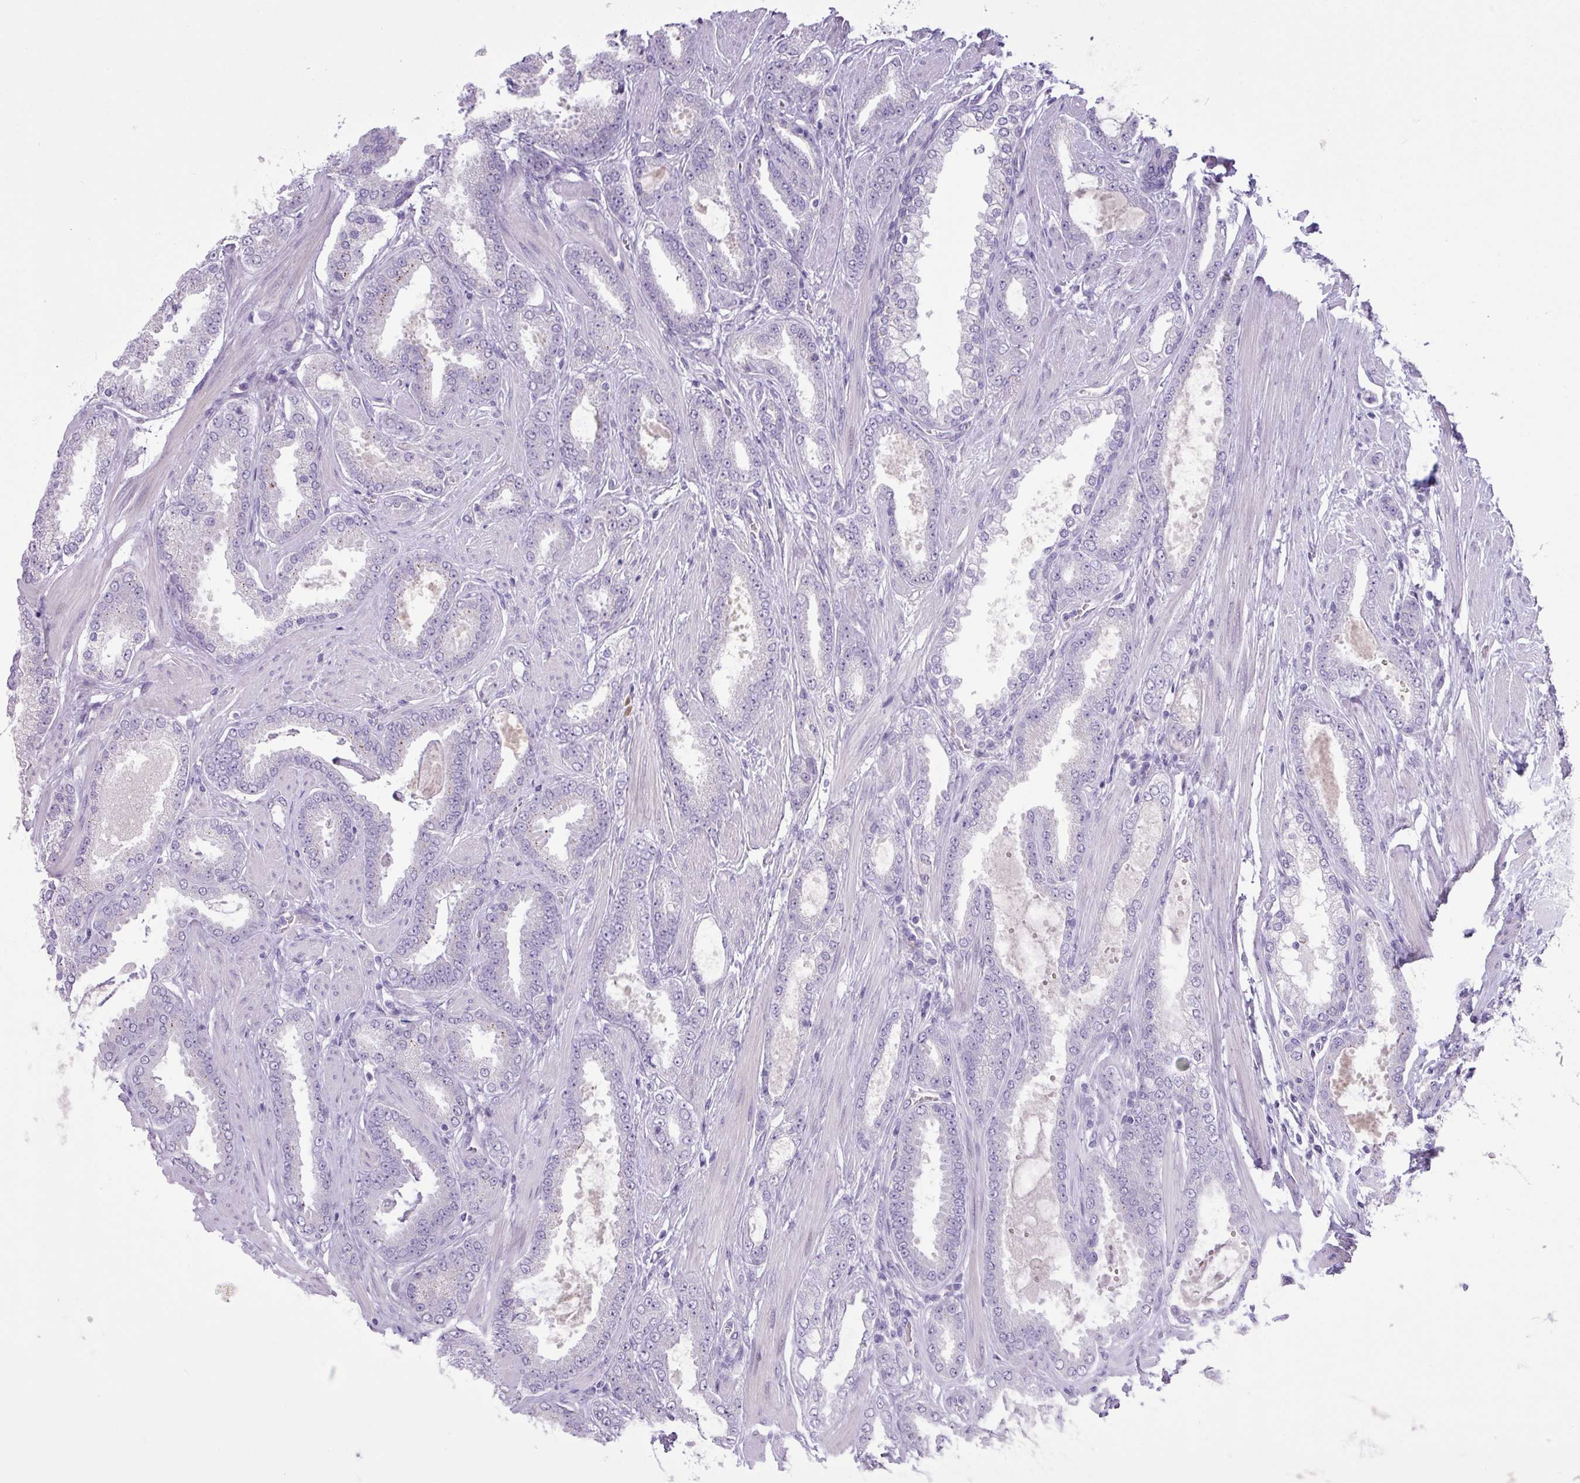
{"staining": {"intensity": "negative", "quantity": "none", "location": "none"}, "tissue": "prostate cancer", "cell_type": "Tumor cells", "image_type": "cancer", "snomed": [{"axis": "morphology", "description": "Adenocarcinoma, Low grade"}, {"axis": "topography", "description": "Prostate"}], "caption": "A histopathology image of prostate low-grade adenocarcinoma stained for a protein shows no brown staining in tumor cells.", "gene": "ANKRD13B", "patient": {"sex": "male", "age": 42}}